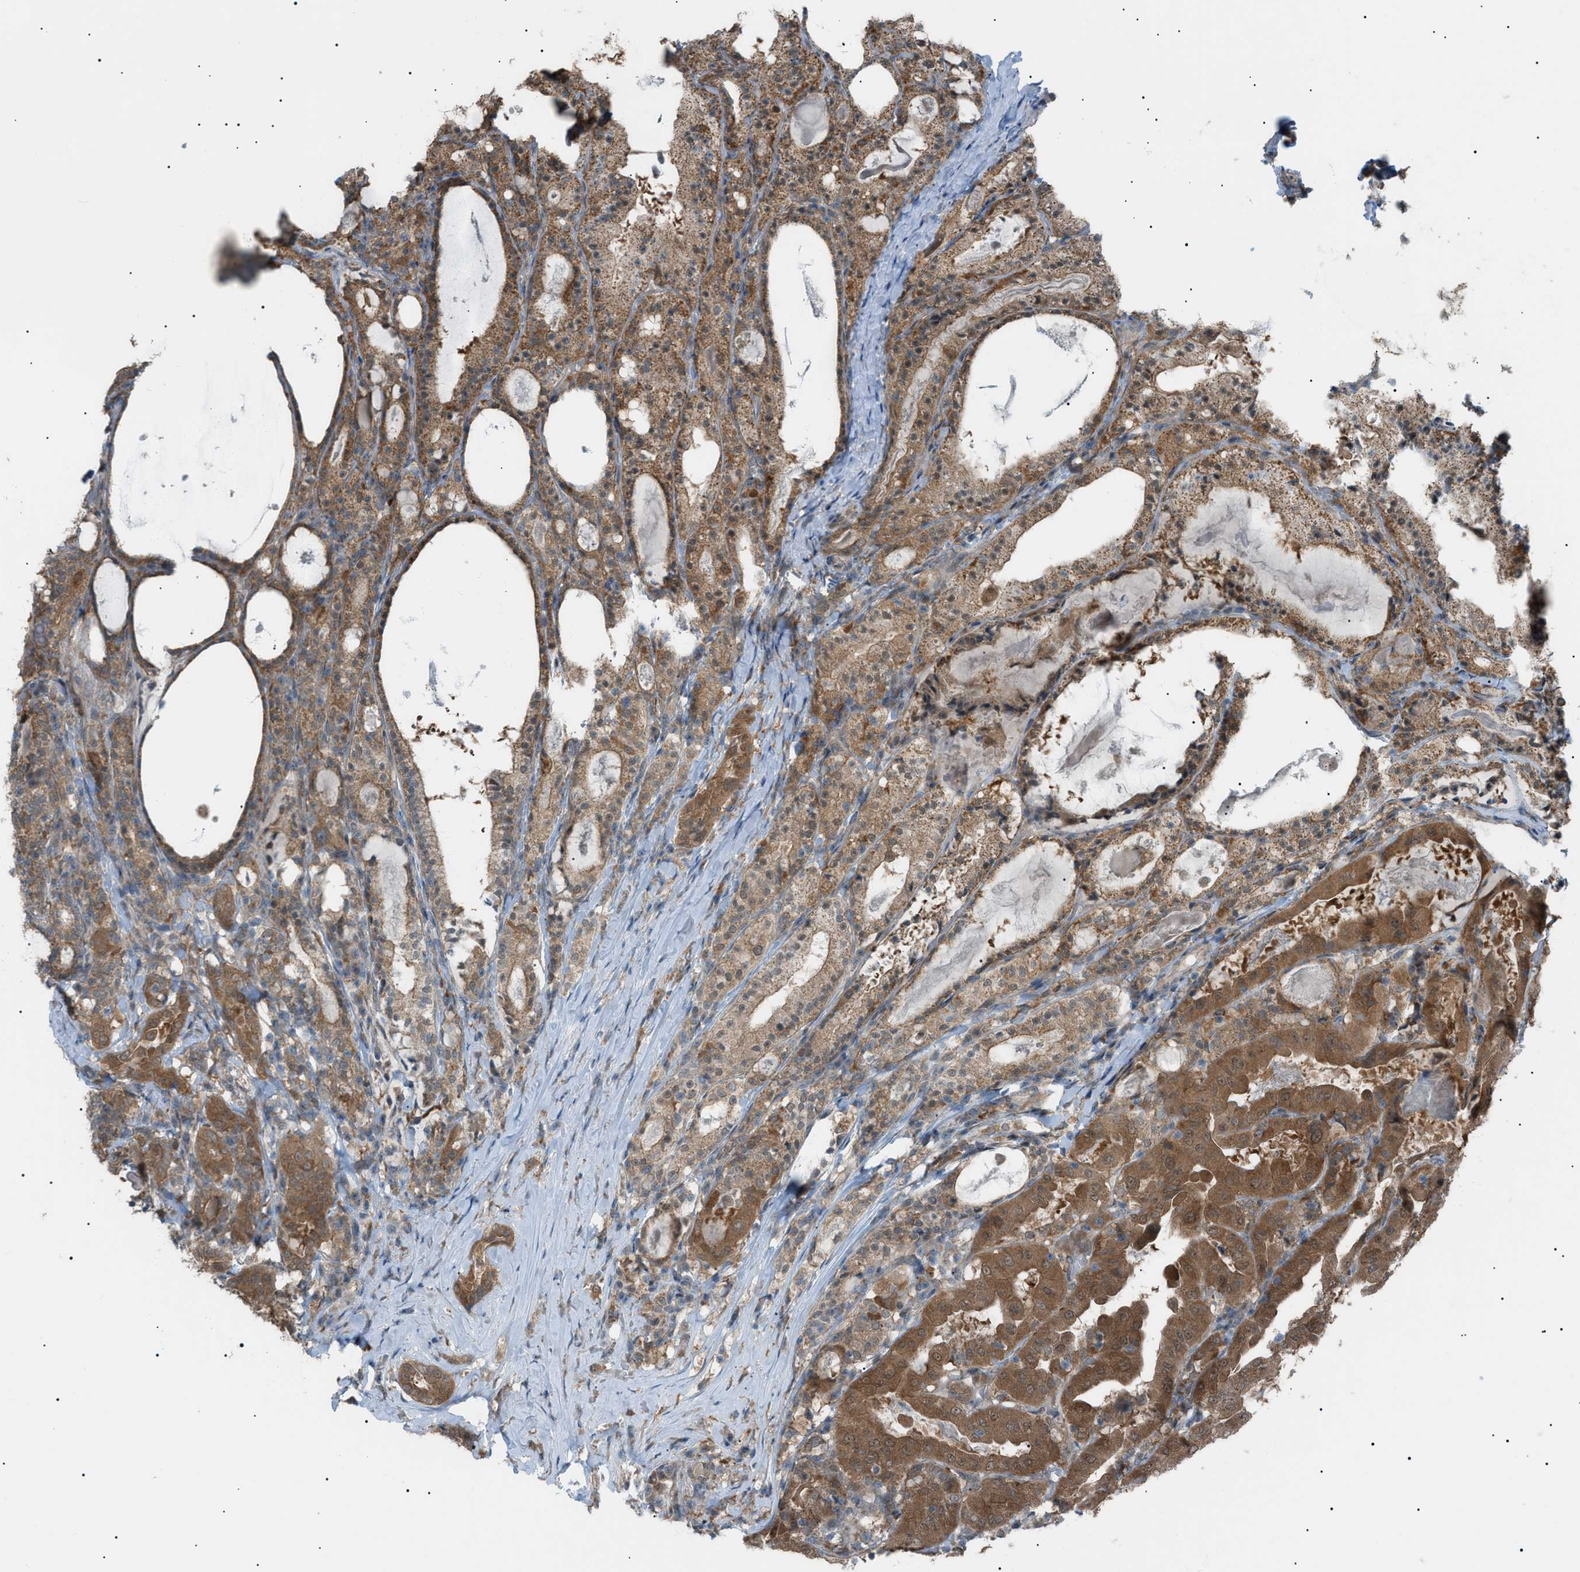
{"staining": {"intensity": "moderate", "quantity": ">75%", "location": "cytoplasmic/membranous"}, "tissue": "thyroid cancer", "cell_type": "Tumor cells", "image_type": "cancer", "snomed": [{"axis": "morphology", "description": "Papillary adenocarcinoma, NOS"}, {"axis": "topography", "description": "Thyroid gland"}], "caption": "Immunohistochemical staining of human papillary adenocarcinoma (thyroid) shows medium levels of moderate cytoplasmic/membranous expression in approximately >75% of tumor cells.", "gene": "LPIN2", "patient": {"sex": "female", "age": 42}}